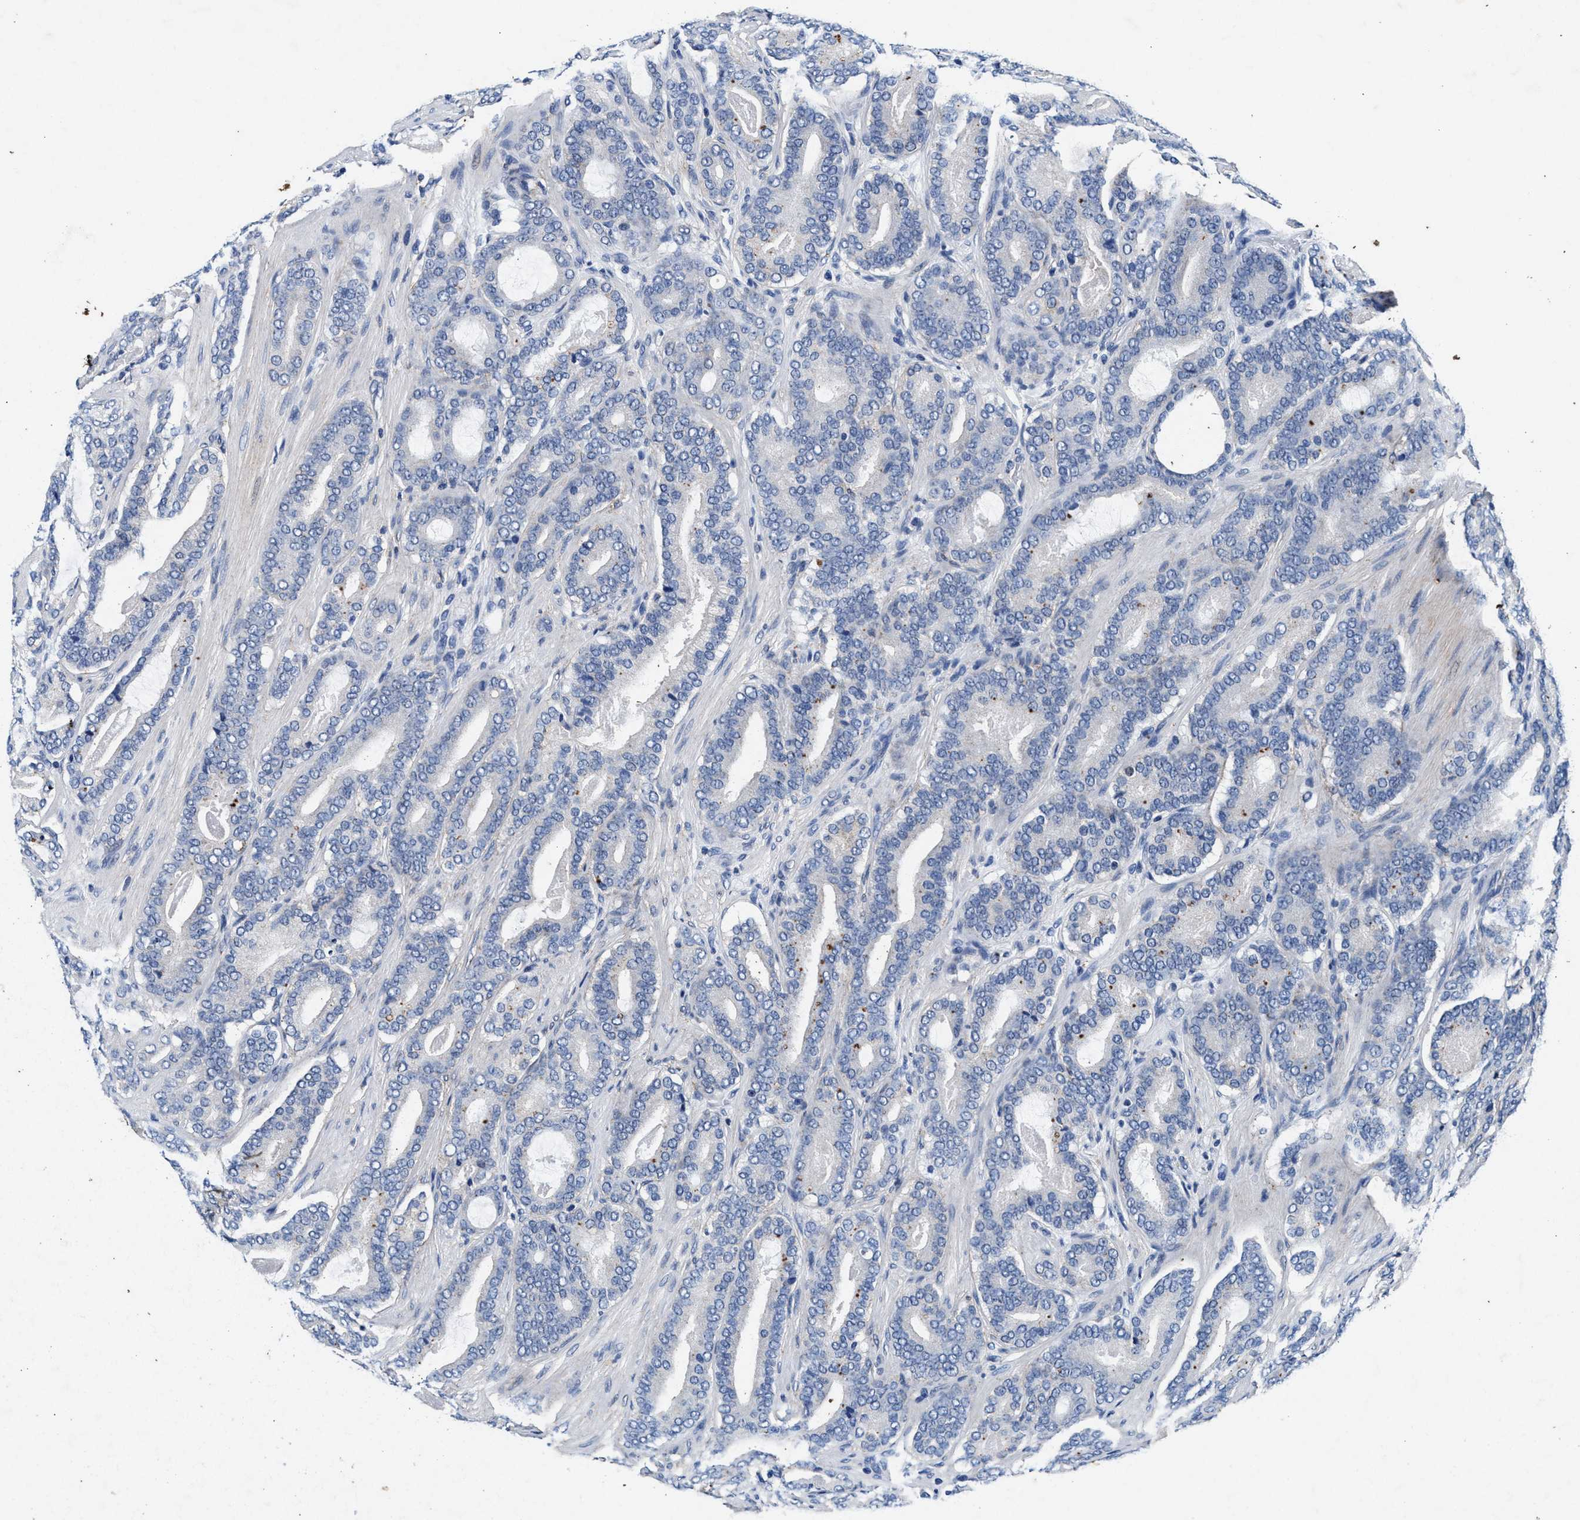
{"staining": {"intensity": "negative", "quantity": "none", "location": "none"}, "tissue": "prostate cancer", "cell_type": "Tumor cells", "image_type": "cancer", "snomed": [{"axis": "morphology", "description": "Adenocarcinoma, High grade"}, {"axis": "topography", "description": "Prostate"}], "caption": "Prostate high-grade adenocarcinoma was stained to show a protein in brown. There is no significant expression in tumor cells.", "gene": "SLC8A1", "patient": {"sex": "male", "age": 60}}